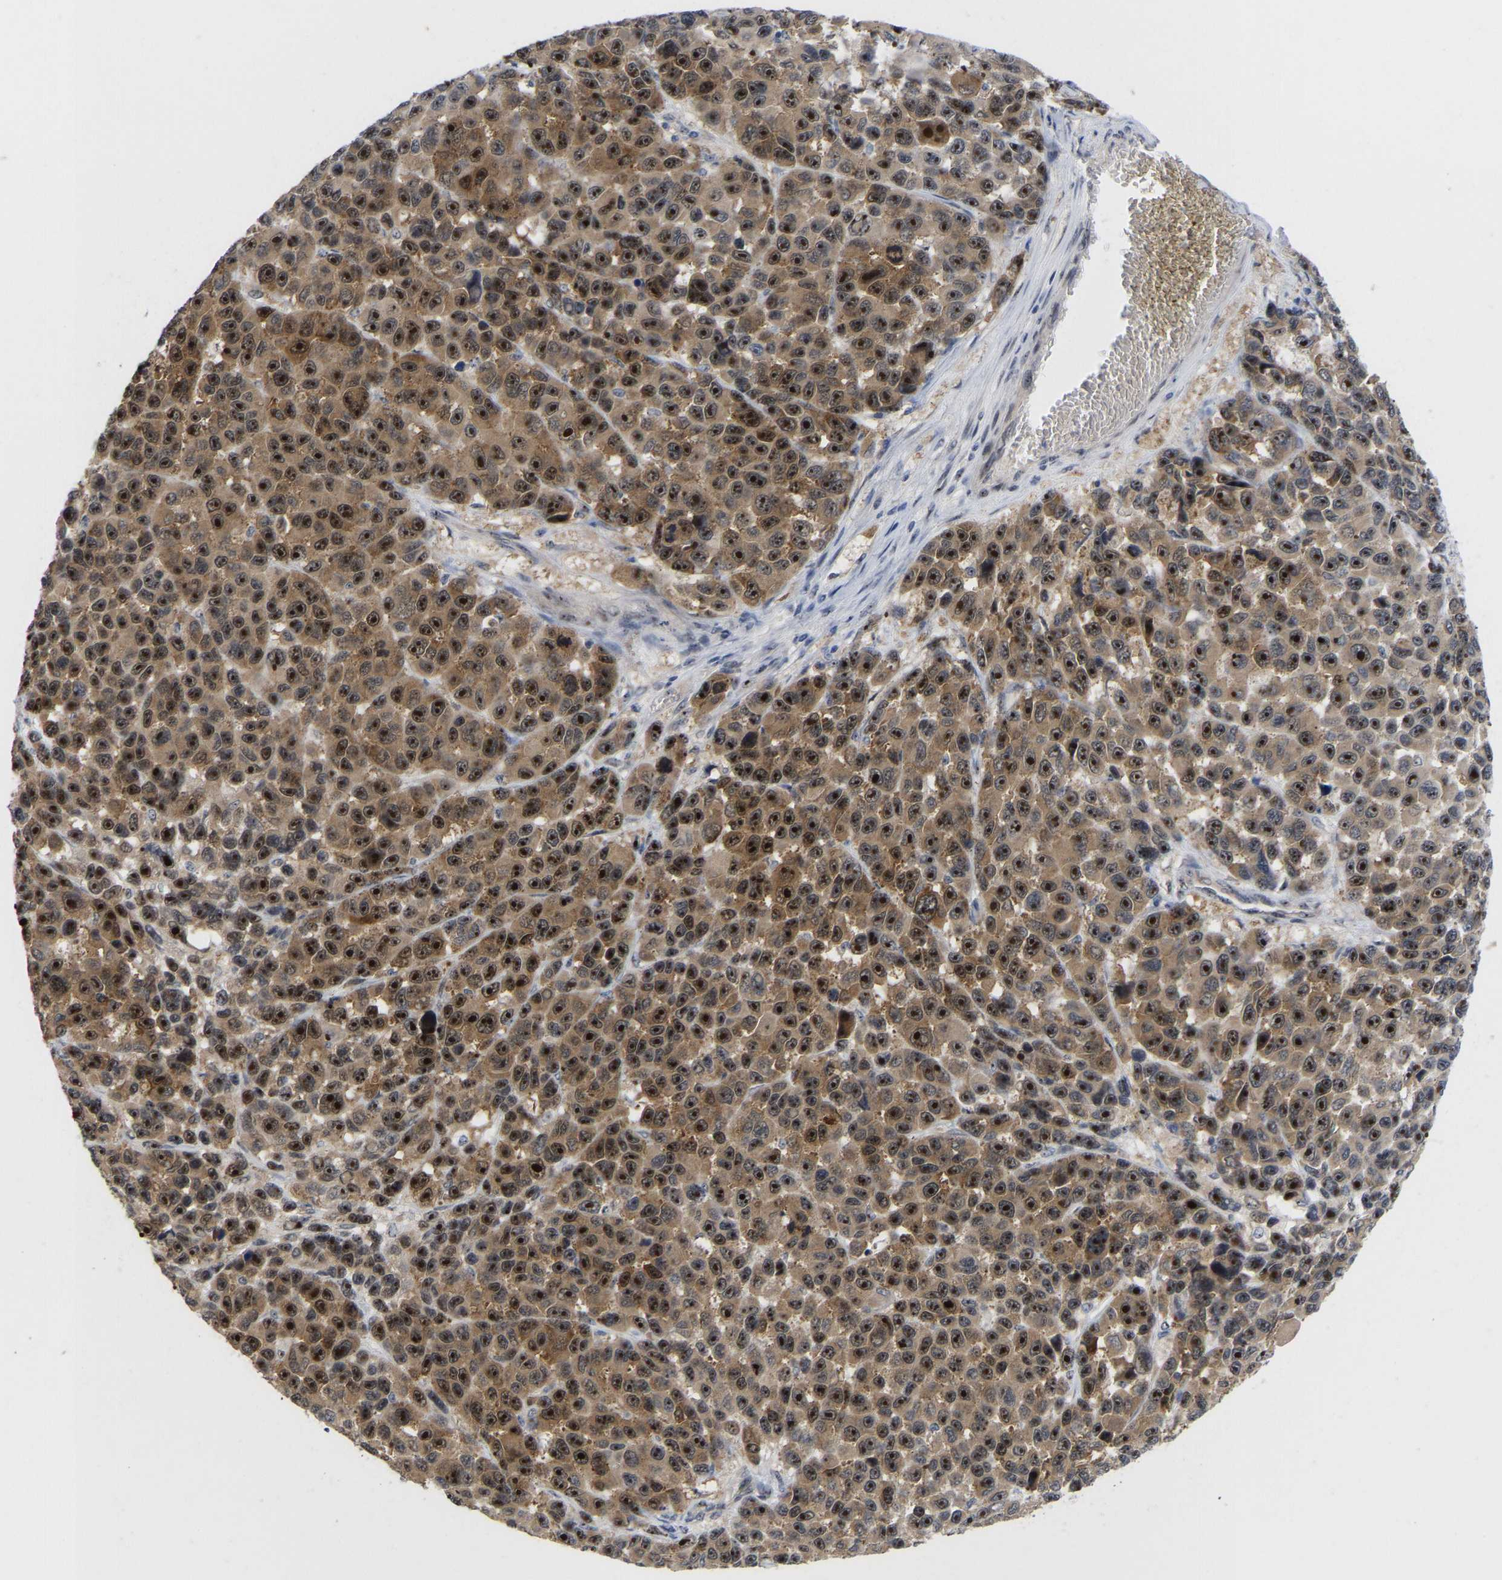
{"staining": {"intensity": "strong", "quantity": ">75%", "location": "cytoplasmic/membranous,nuclear"}, "tissue": "melanoma", "cell_type": "Tumor cells", "image_type": "cancer", "snomed": [{"axis": "morphology", "description": "Malignant melanoma, NOS"}, {"axis": "topography", "description": "Skin"}], "caption": "This is a micrograph of IHC staining of melanoma, which shows strong expression in the cytoplasmic/membranous and nuclear of tumor cells.", "gene": "NLE1", "patient": {"sex": "male", "age": 53}}